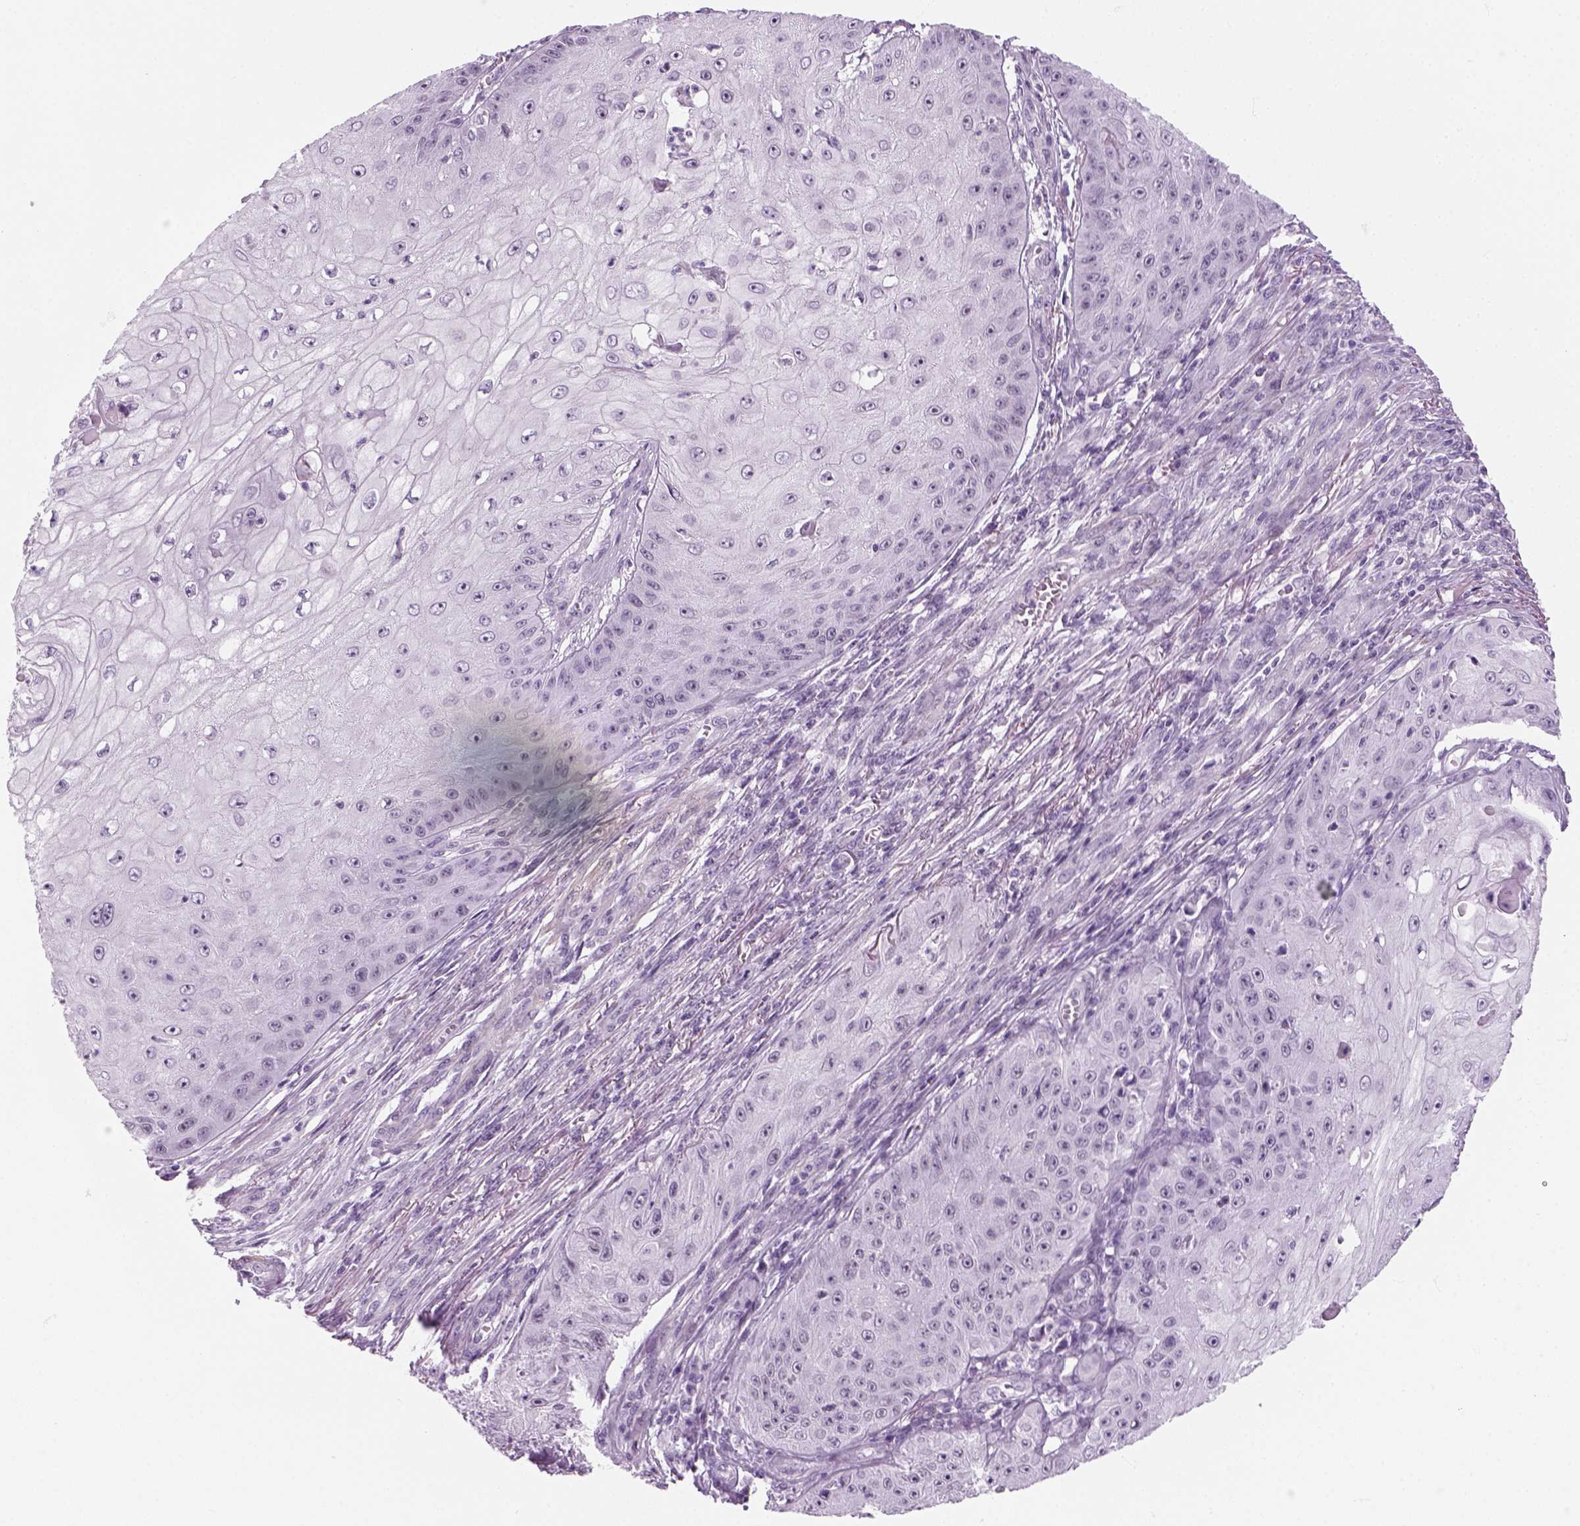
{"staining": {"intensity": "negative", "quantity": "none", "location": "none"}, "tissue": "skin cancer", "cell_type": "Tumor cells", "image_type": "cancer", "snomed": [{"axis": "morphology", "description": "Squamous cell carcinoma, NOS"}, {"axis": "topography", "description": "Skin"}], "caption": "A histopathology image of human skin cancer is negative for staining in tumor cells.", "gene": "ZNF865", "patient": {"sex": "male", "age": 70}}